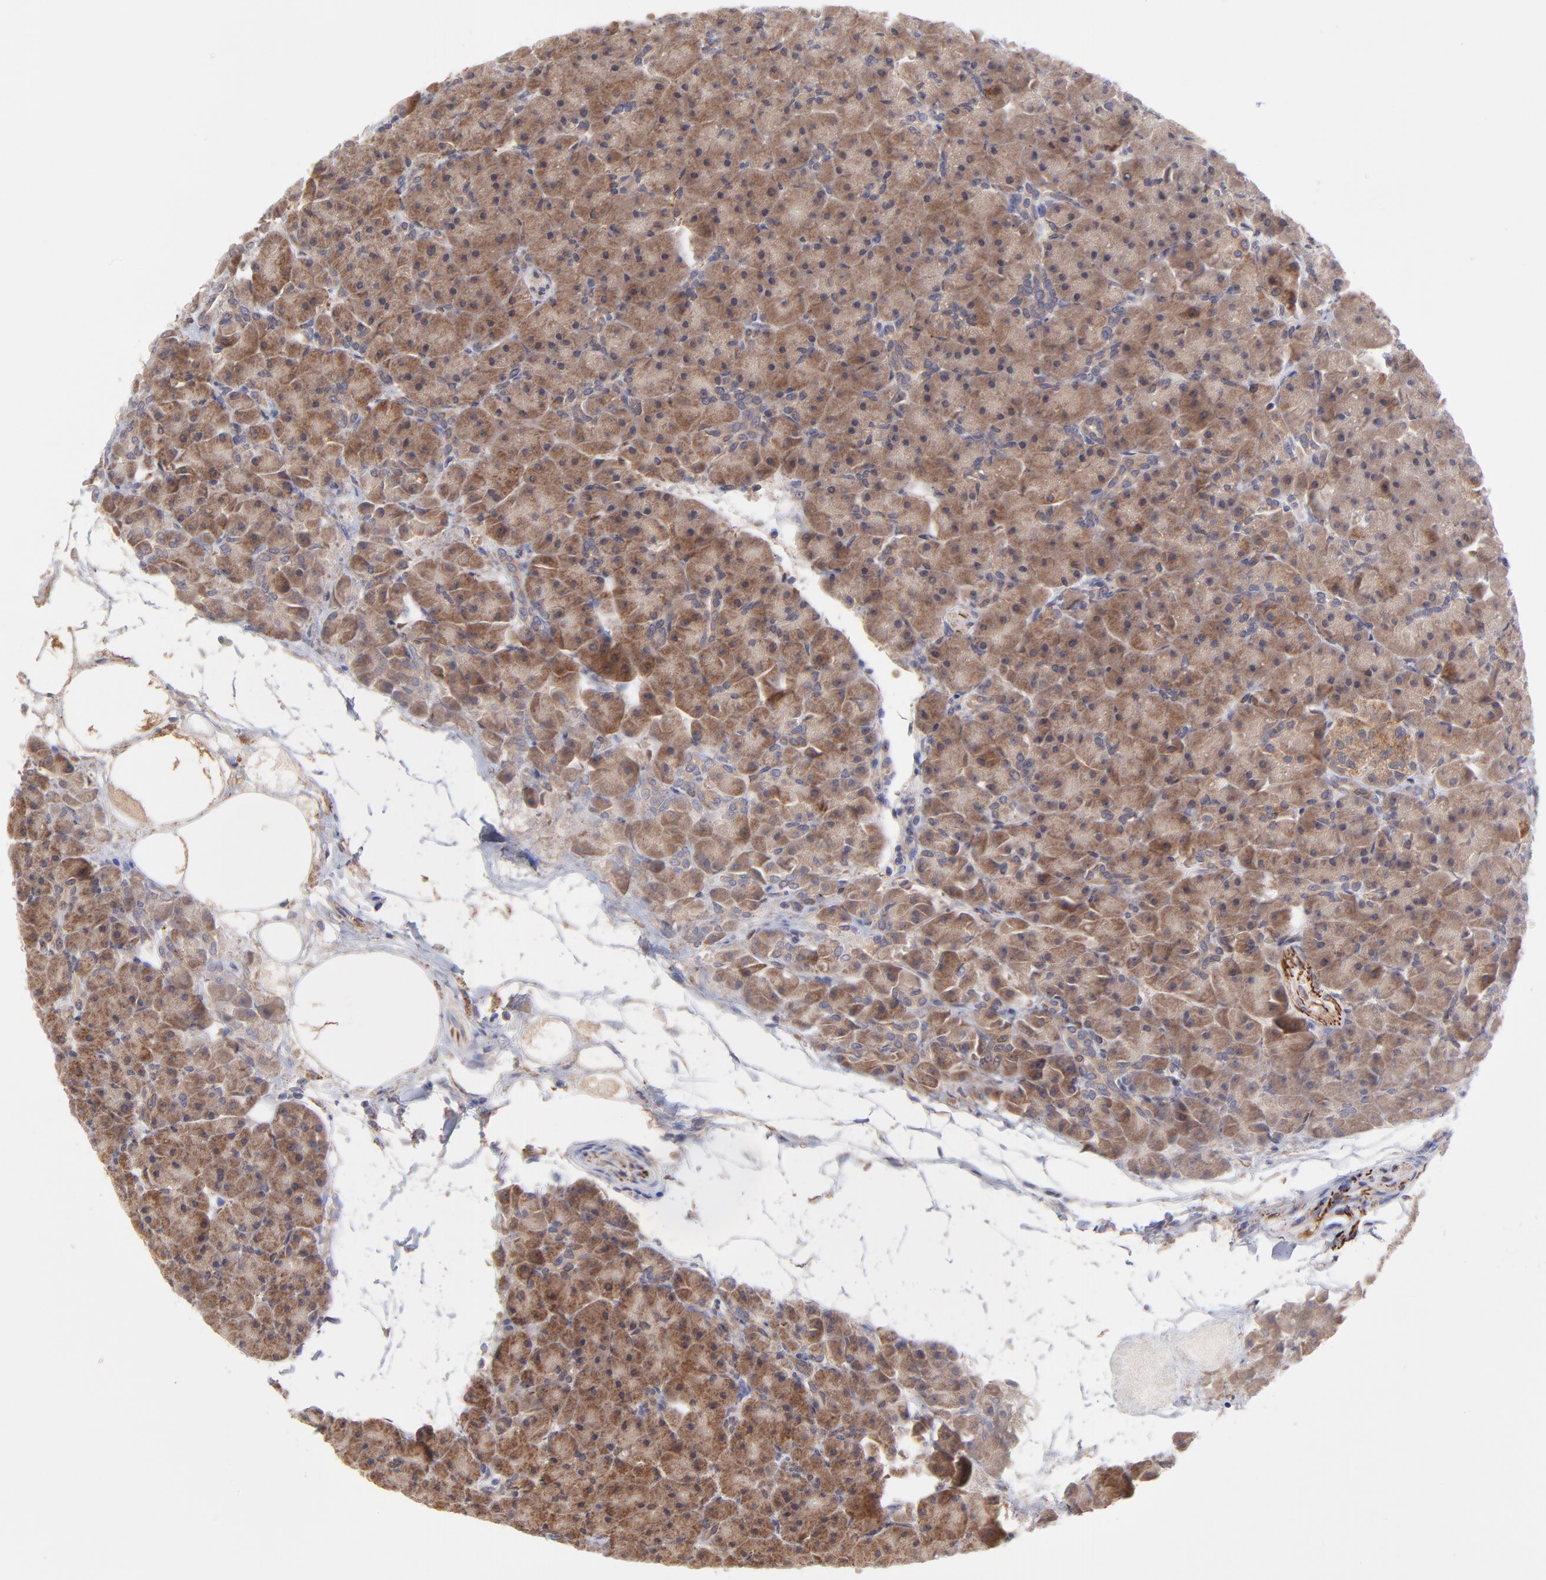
{"staining": {"intensity": "moderate", "quantity": ">75%", "location": "cytoplasmic/membranous"}, "tissue": "pancreas", "cell_type": "Exocrine glandular cells", "image_type": "normal", "snomed": [{"axis": "morphology", "description": "Normal tissue, NOS"}, {"axis": "topography", "description": "Pancreas"}], "caption": "Protein expression analysis of unremarkable human pancreas reveals moderate cytoplasmic/membranous positivity in approximately >75% of exocrine glandular cells. Using DAB (3,3'-diaminobenzidine) (brown) and hematoxylin (blue) stains, captured at high magnification using brightfield microscopy.", "gene": "UBE2H", "patient": {"sex": "male", "age": 66}}